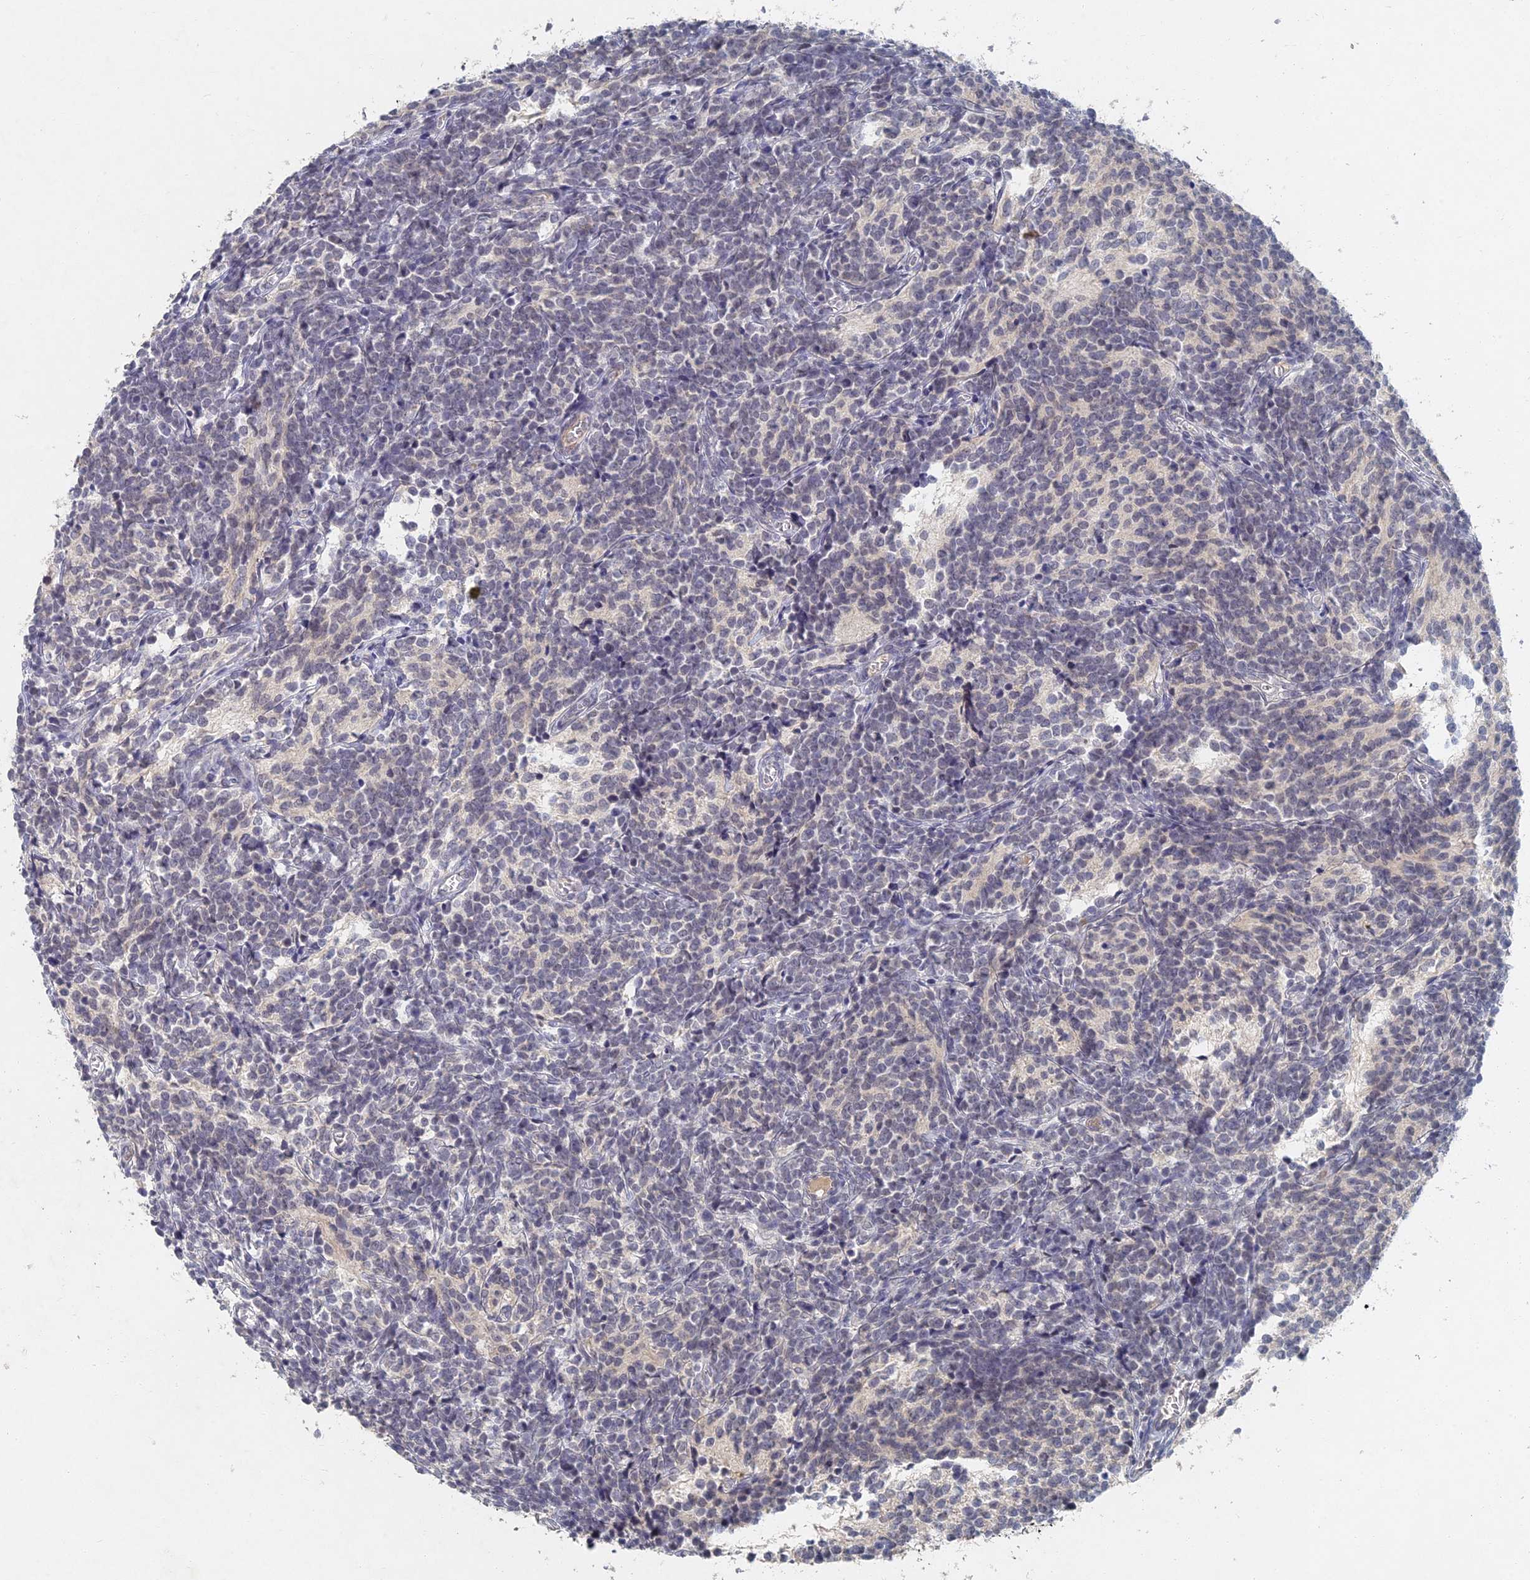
{"staining": {"intensity": "negative", "quantity": "none", "location": "none"}, "tissue": "glioma", "cell_type": "Tumor cells", "image_type": "cancer", "snomed": [{"axis": "morphology", "description": "Glioma, malignant, Low grade"}, {"axis": "topography", "description": "Brain"}], "caption": "Tumor cells are negative for protein expression in human glioma.", "gene": "GNA15", "patient": {"sex": "female", "age": 1}}